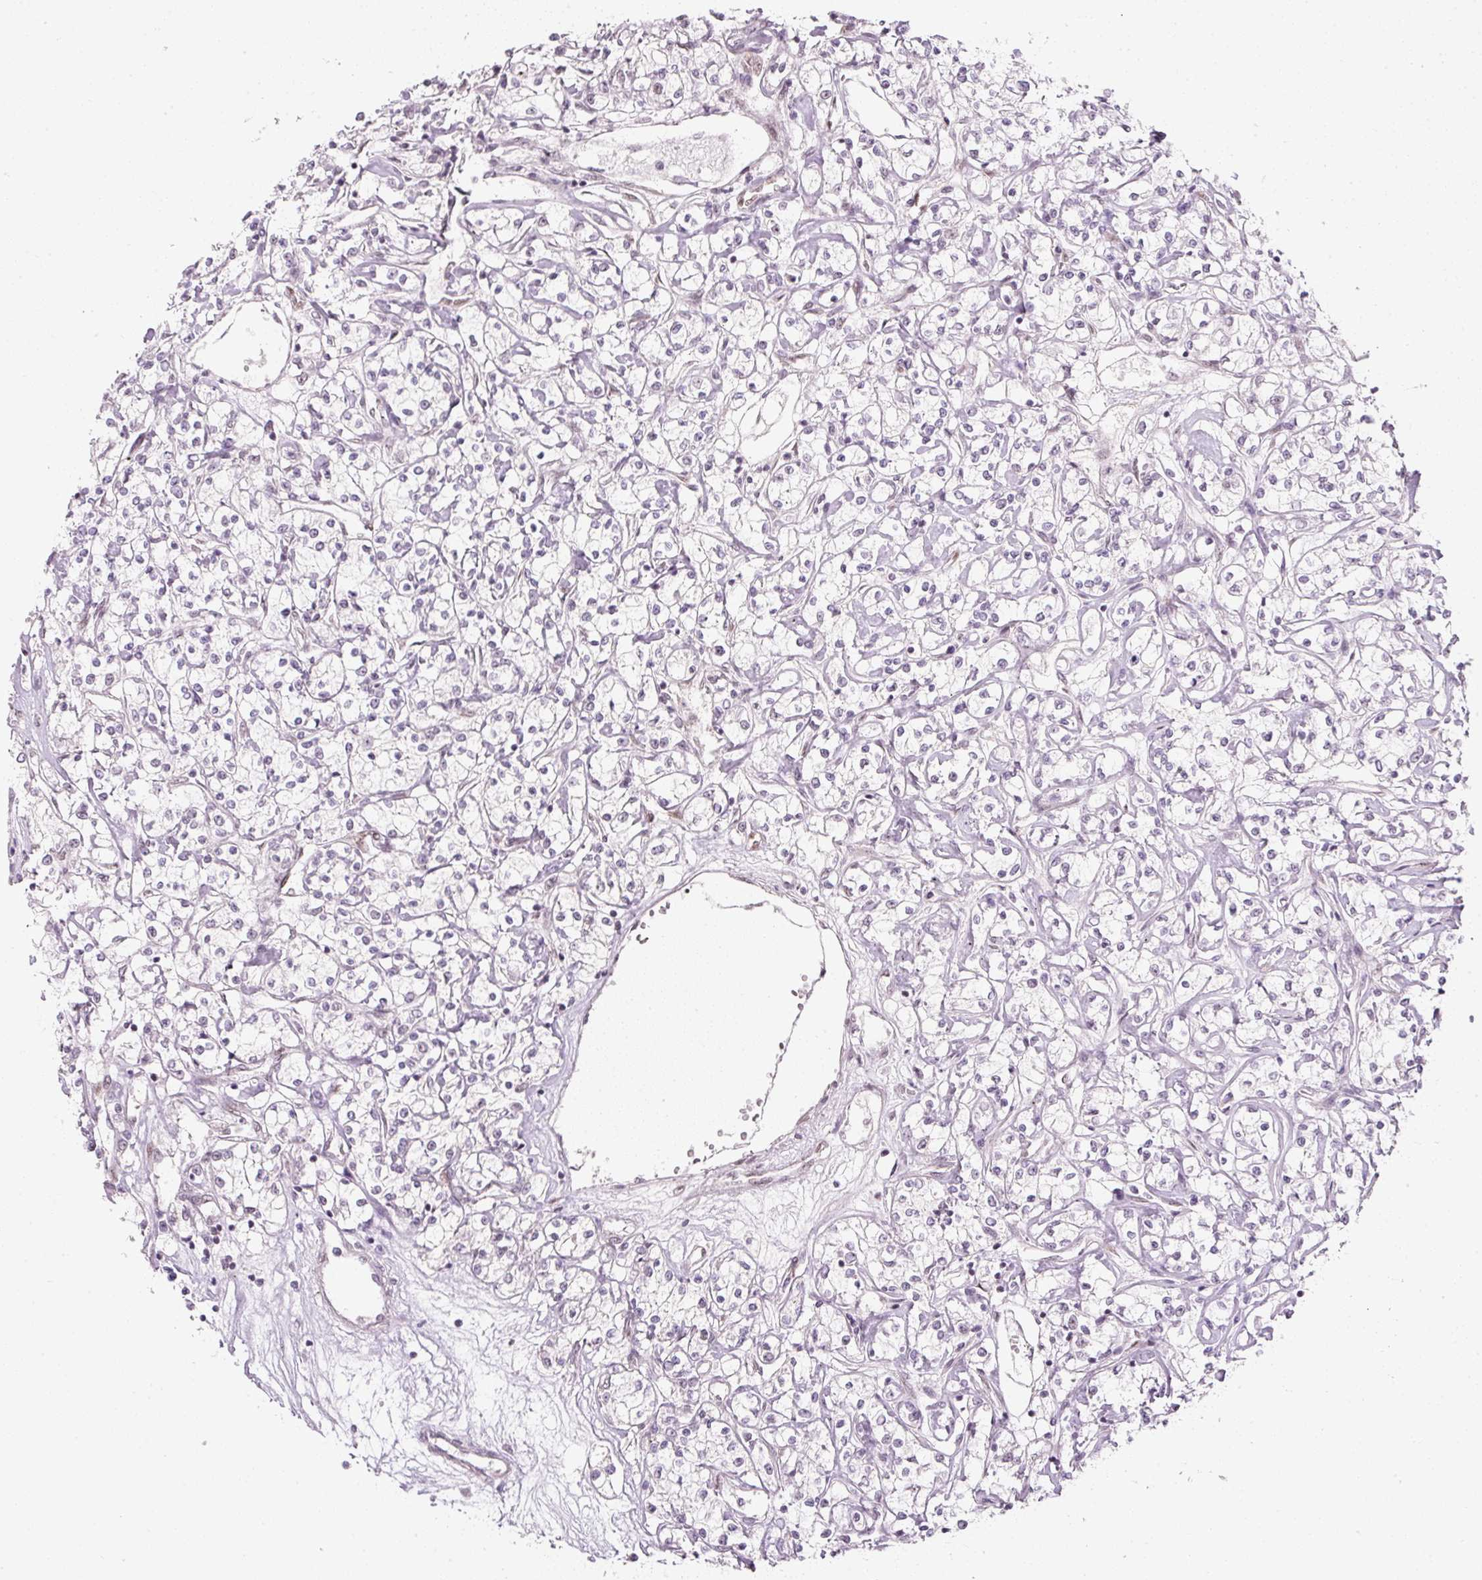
{"staining": {"intensity": "weak", "quantity": "<25%", "location": "nuclear"}, "tissue": "renal cancer", "cell_type": "Tumor cells", "image_type": "cancer", "snomed": [{"axis": "morphology", "description": "Adenocarcinoma, NOS"}, {"axis": "topography", "description": "Kidney"}], "caption": "Human renal adenocarcinoma stained for a protein using immunohistochemistry reveals no staining in tumor cells.", "gene": "U2AF2", "patient": {"sex": "female", "age": 59}}